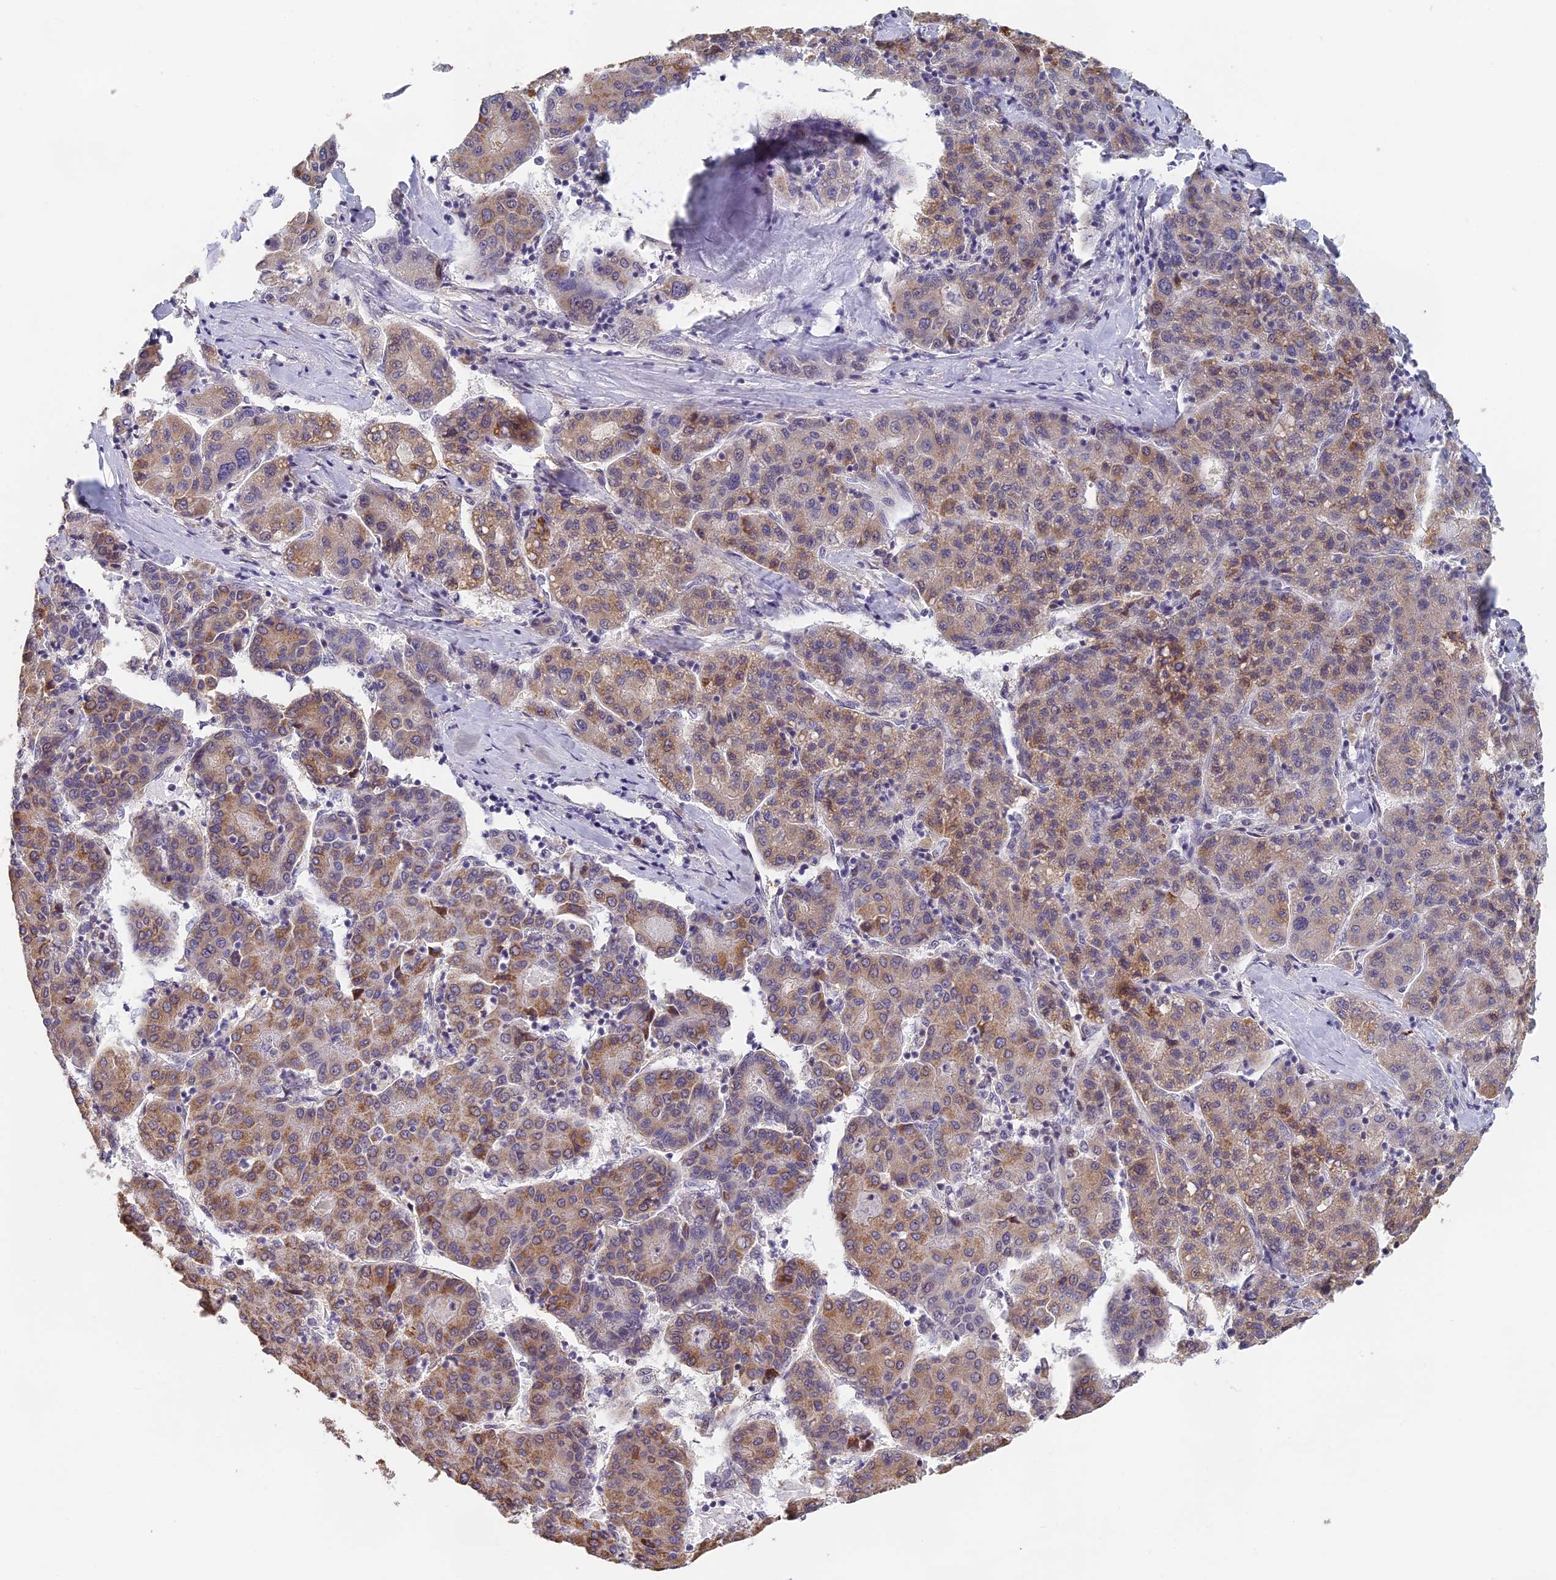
{"staining": {"intensity": "moderate", "quantity": ">75%", "location": "cytoplasmic/membranous"}, "tissue": "liver cancer", "cell_type": "Tumor cells", "image_type": "cancer", "snomed": [{"axis": "morphology", "description": "Carcinoma, Hepatocellular, NOS"}, {"axis": "topography", "description": "Liver"}], "caption": "Immunohistochemistry of human liver cancer displays medium levels of moderate cytoplasmic/membranous expression in approximately >75% of tumor cells.", "gene": "MORF4L1", "patient": {"sex": "male", "age": 65}}